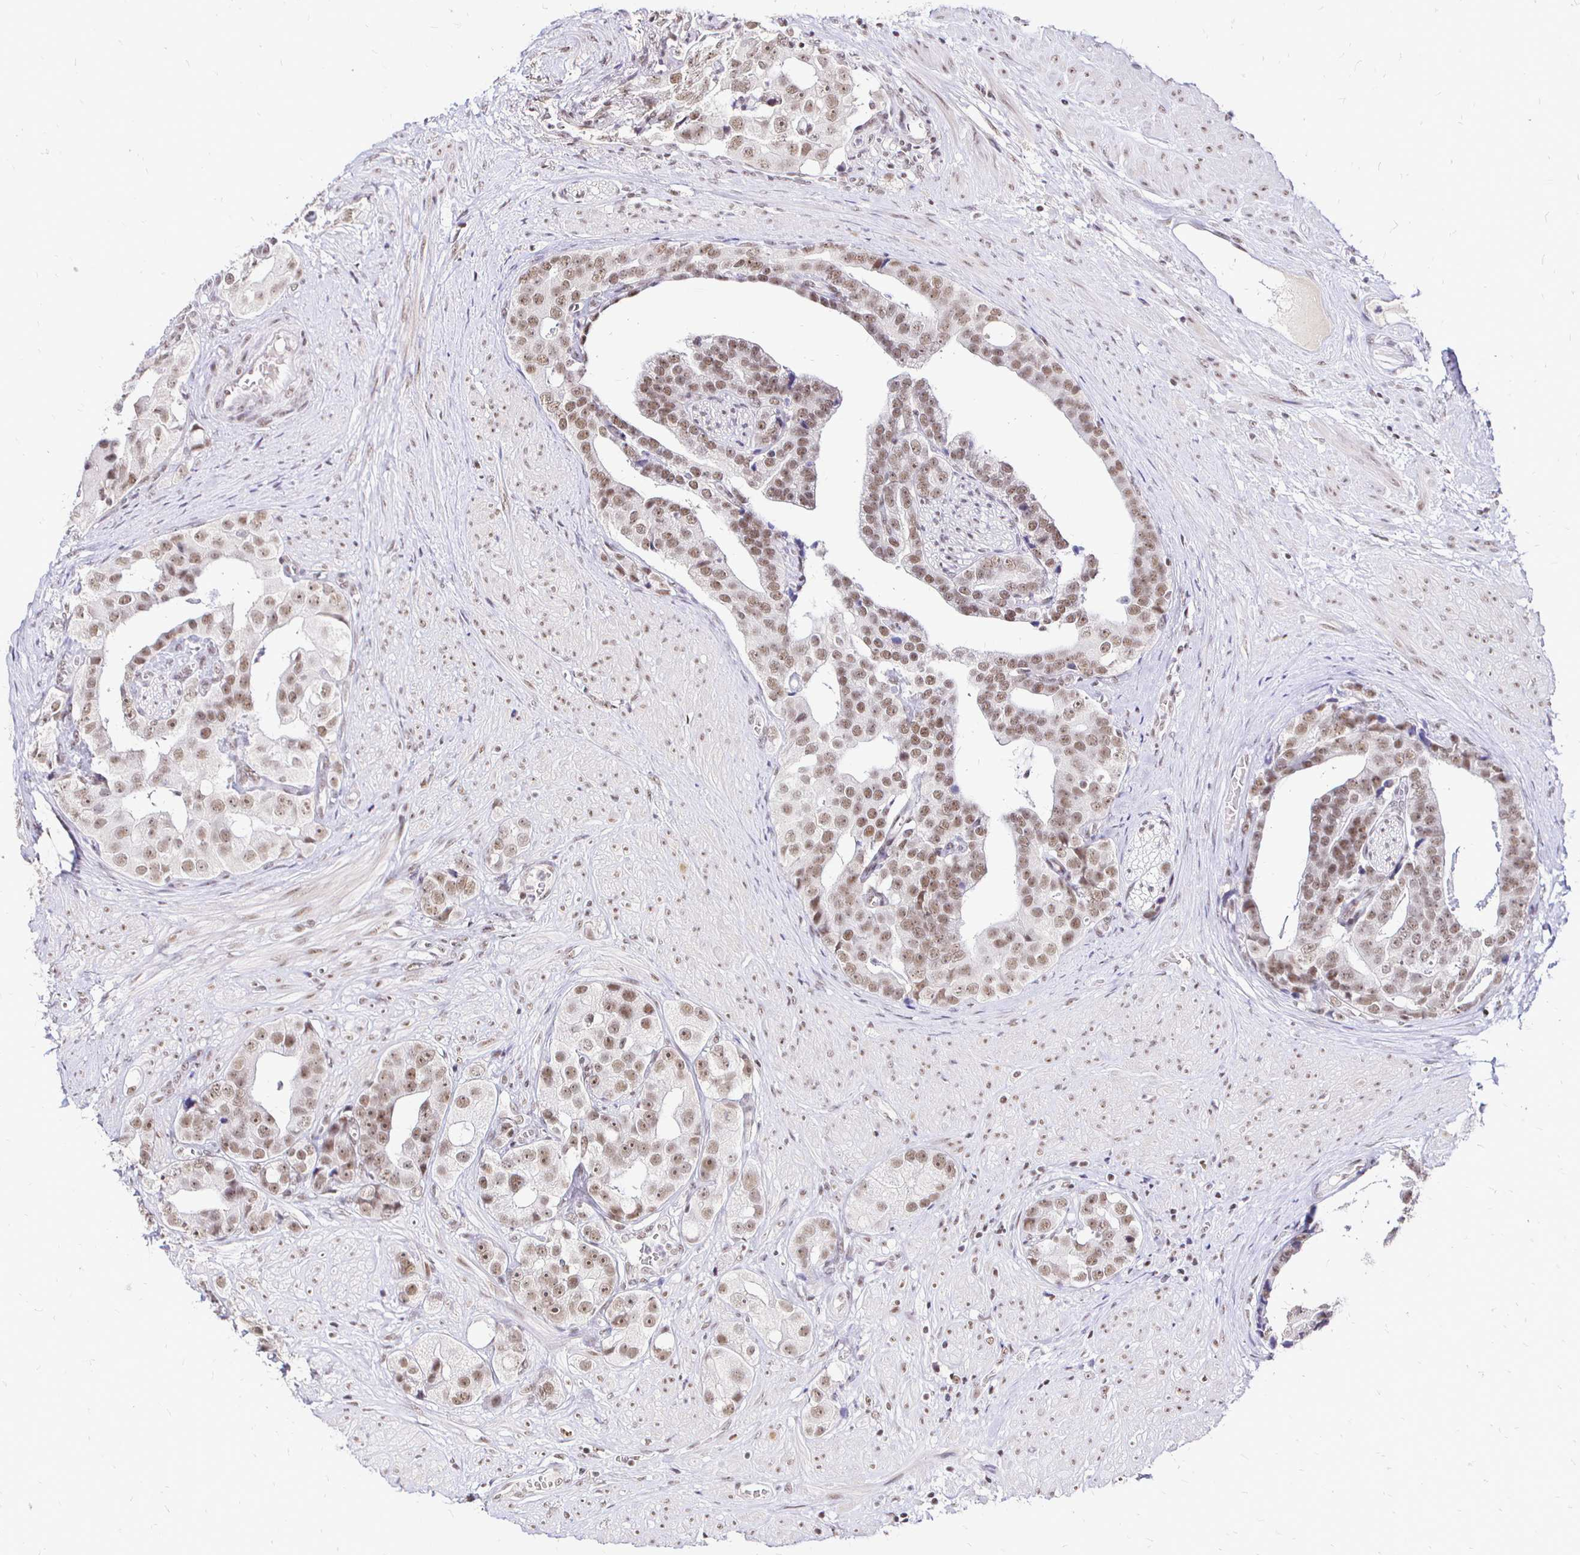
{"staining": {"intensity": "weak", "quantity": ">75%", "location": "nuclear"}, "tissue": "prostate cancer", "cell_type": "Tumor cells", "image_type": "cancer", "snomed": [{"axis": "morphology", "description": "Adenocarcinoma, High grade"}, {"axis": "topography", "description": "Prostate"}], "caption": "Prostate cancer (high-grade adenocarcinoma) was stained to show a protein in brown. There is low levels of weak nuclear expression in about >75% of tumor cells. The staining was performed using DAB to visualize the protein expression in brown, while the nuclei were stained in blue with hematoxylin (Magnification: 20x).", "gene": "SIN3A", "patient": {"sex": "male", "age": 71}}